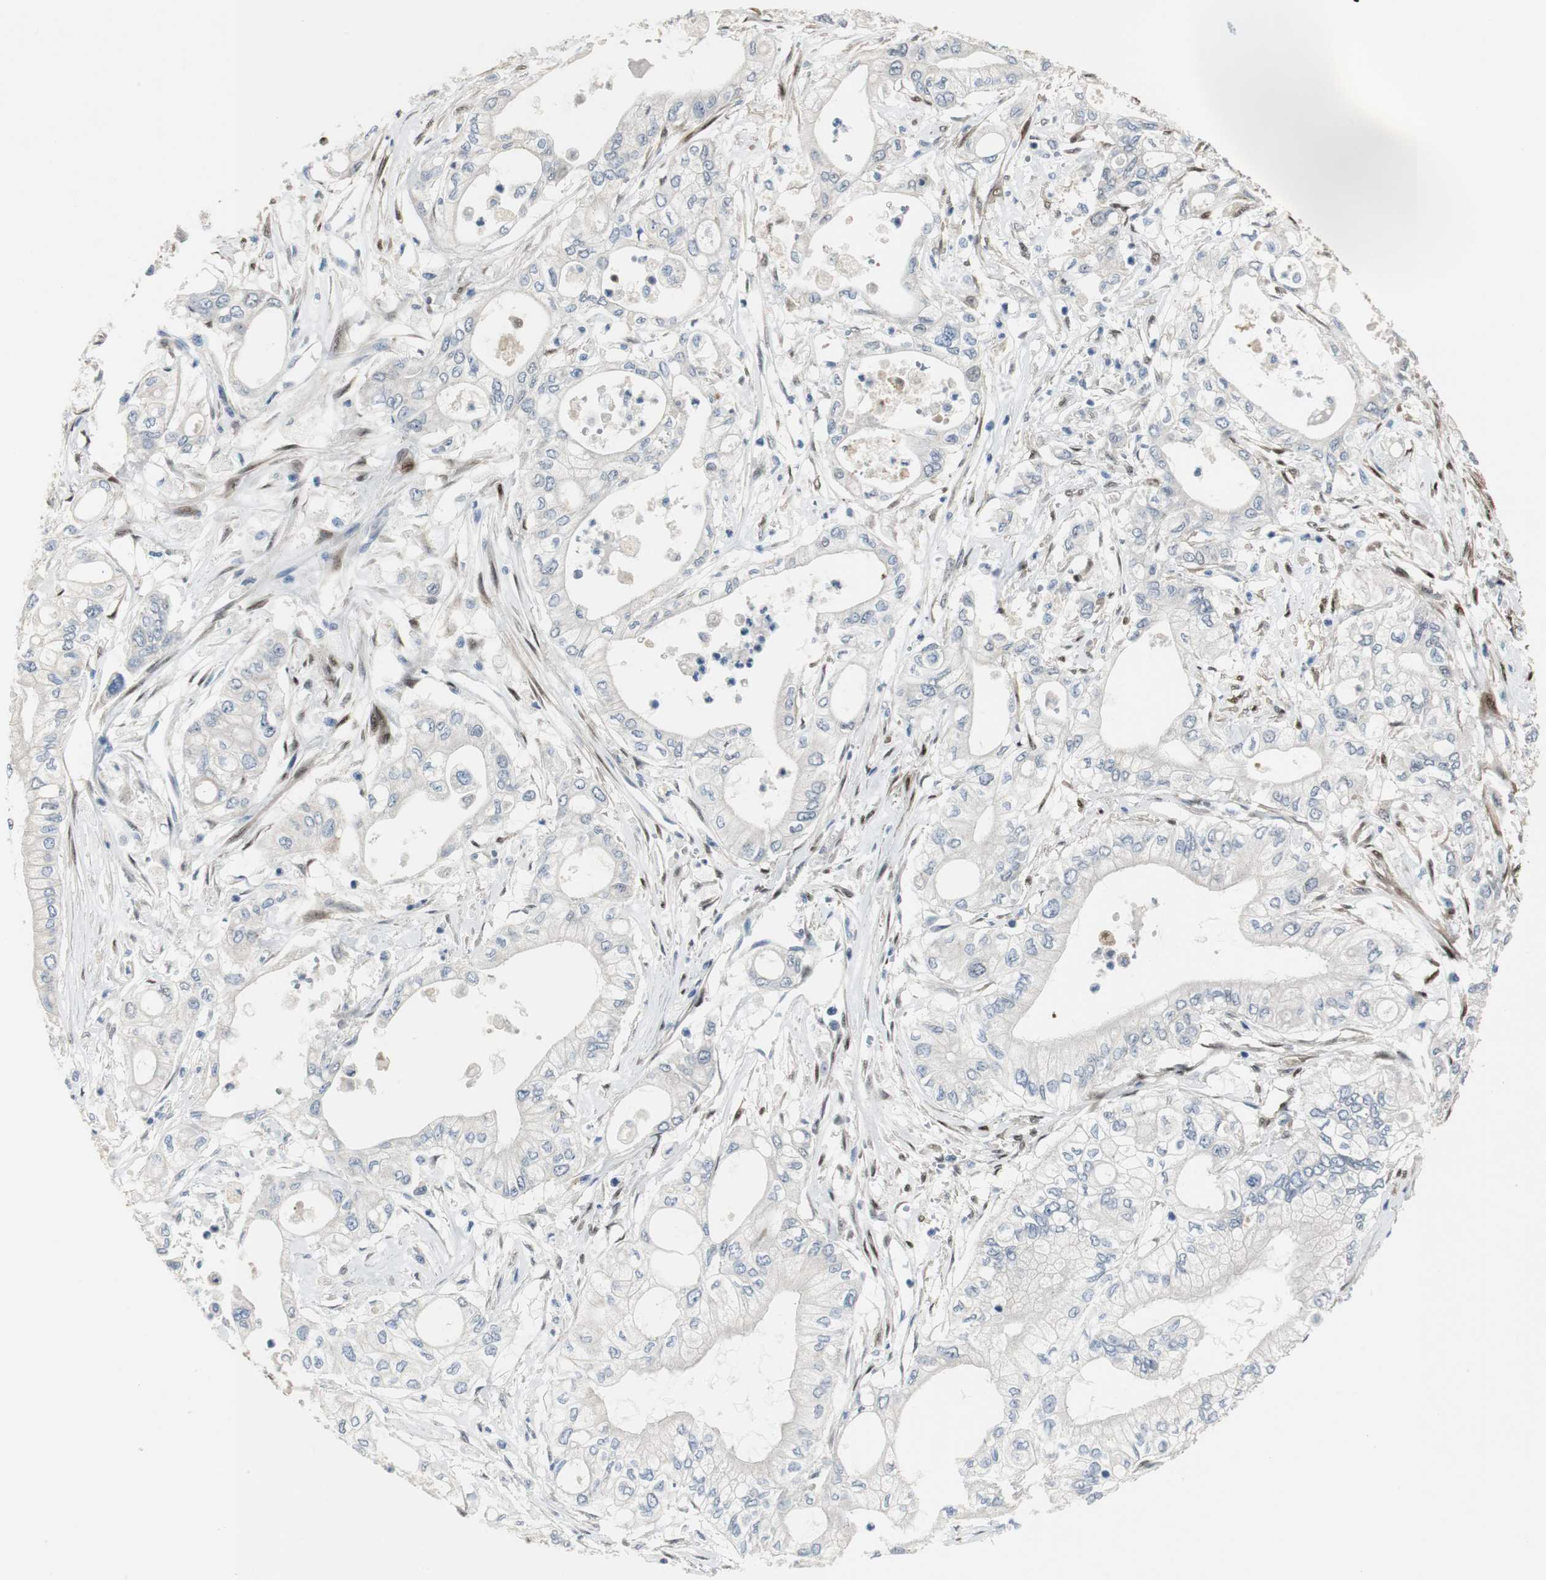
{"staining": {"intensity": "negative", "quantity": "none", "location": "none"}, "tissue": "pancreatic cancer", "cell_type": "Tumor cells", "image_type": "cancer", "snomed": [{"axis": "morphology", "description": "Adenocarcinoma, NOS"}, {"axis": "topography", "description": "Pancreas"}], "caption": "Pancreatic cancer (adenocarcinoma) was stained to show a protein in brown. There is no significant positivity in tumor cells.", "gene": "FHL2", "patient": {"sex": "male", "age": 79}}